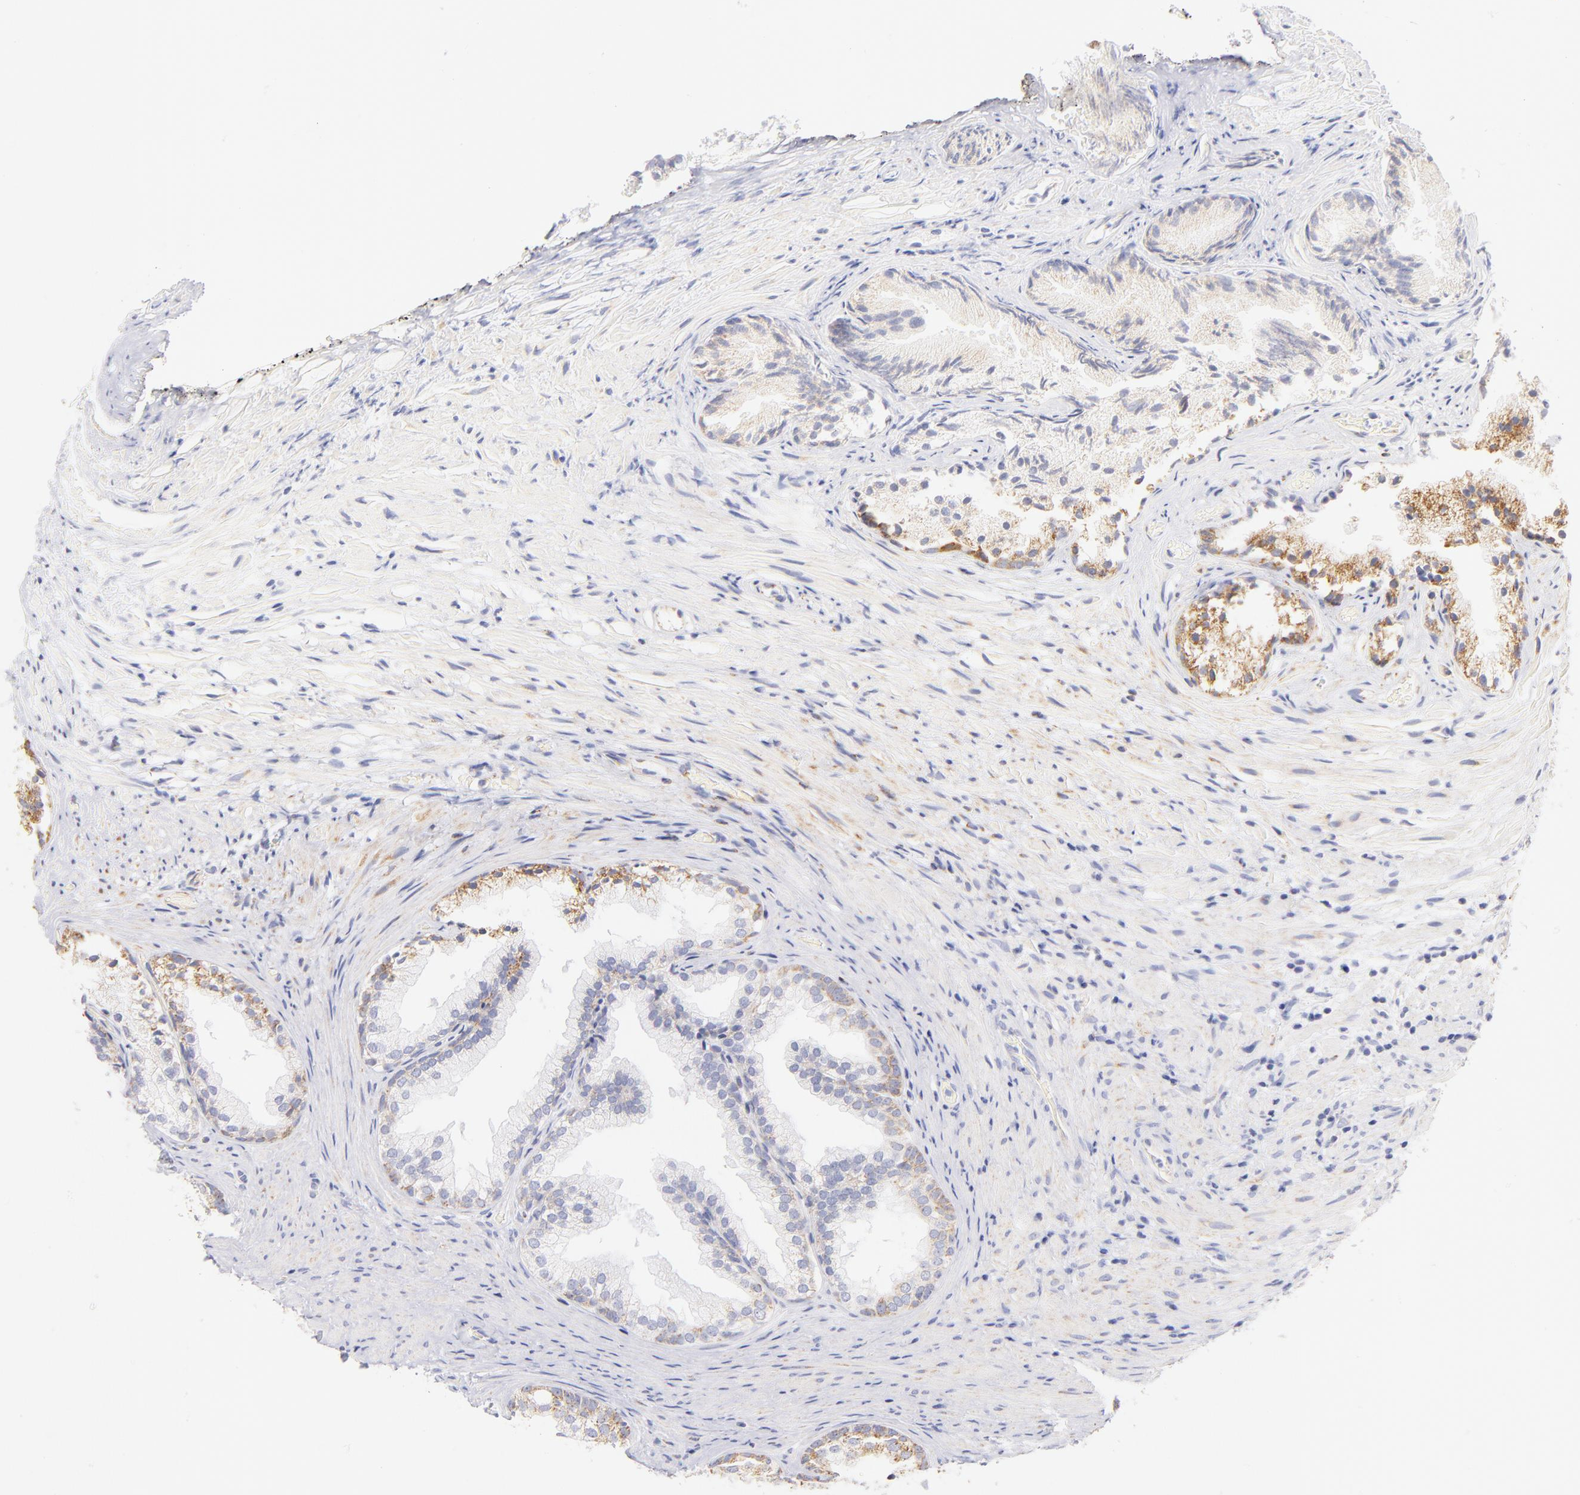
{"staining": {"intensity": "moderate", "quantity": "25%-75%", "location": "cytoplasmic/membranous"}, "tissue": "prostate", "cell_type": "Glandular cells", "image_type": "normal", "snomed": [{"axis": "morphology", "description": "Normal tissue, NOS"}, {"axis": "topography", "description": "Prostate"}], "caption": "Approximately 25%-75% of glandular cells in benign human prostate display moderate cytoplasmic/membranous protein staining as visualized by brown immunohistochemical staining.", "gene": "AIFM1", "patient": {"sex": "male", "age": 76}}